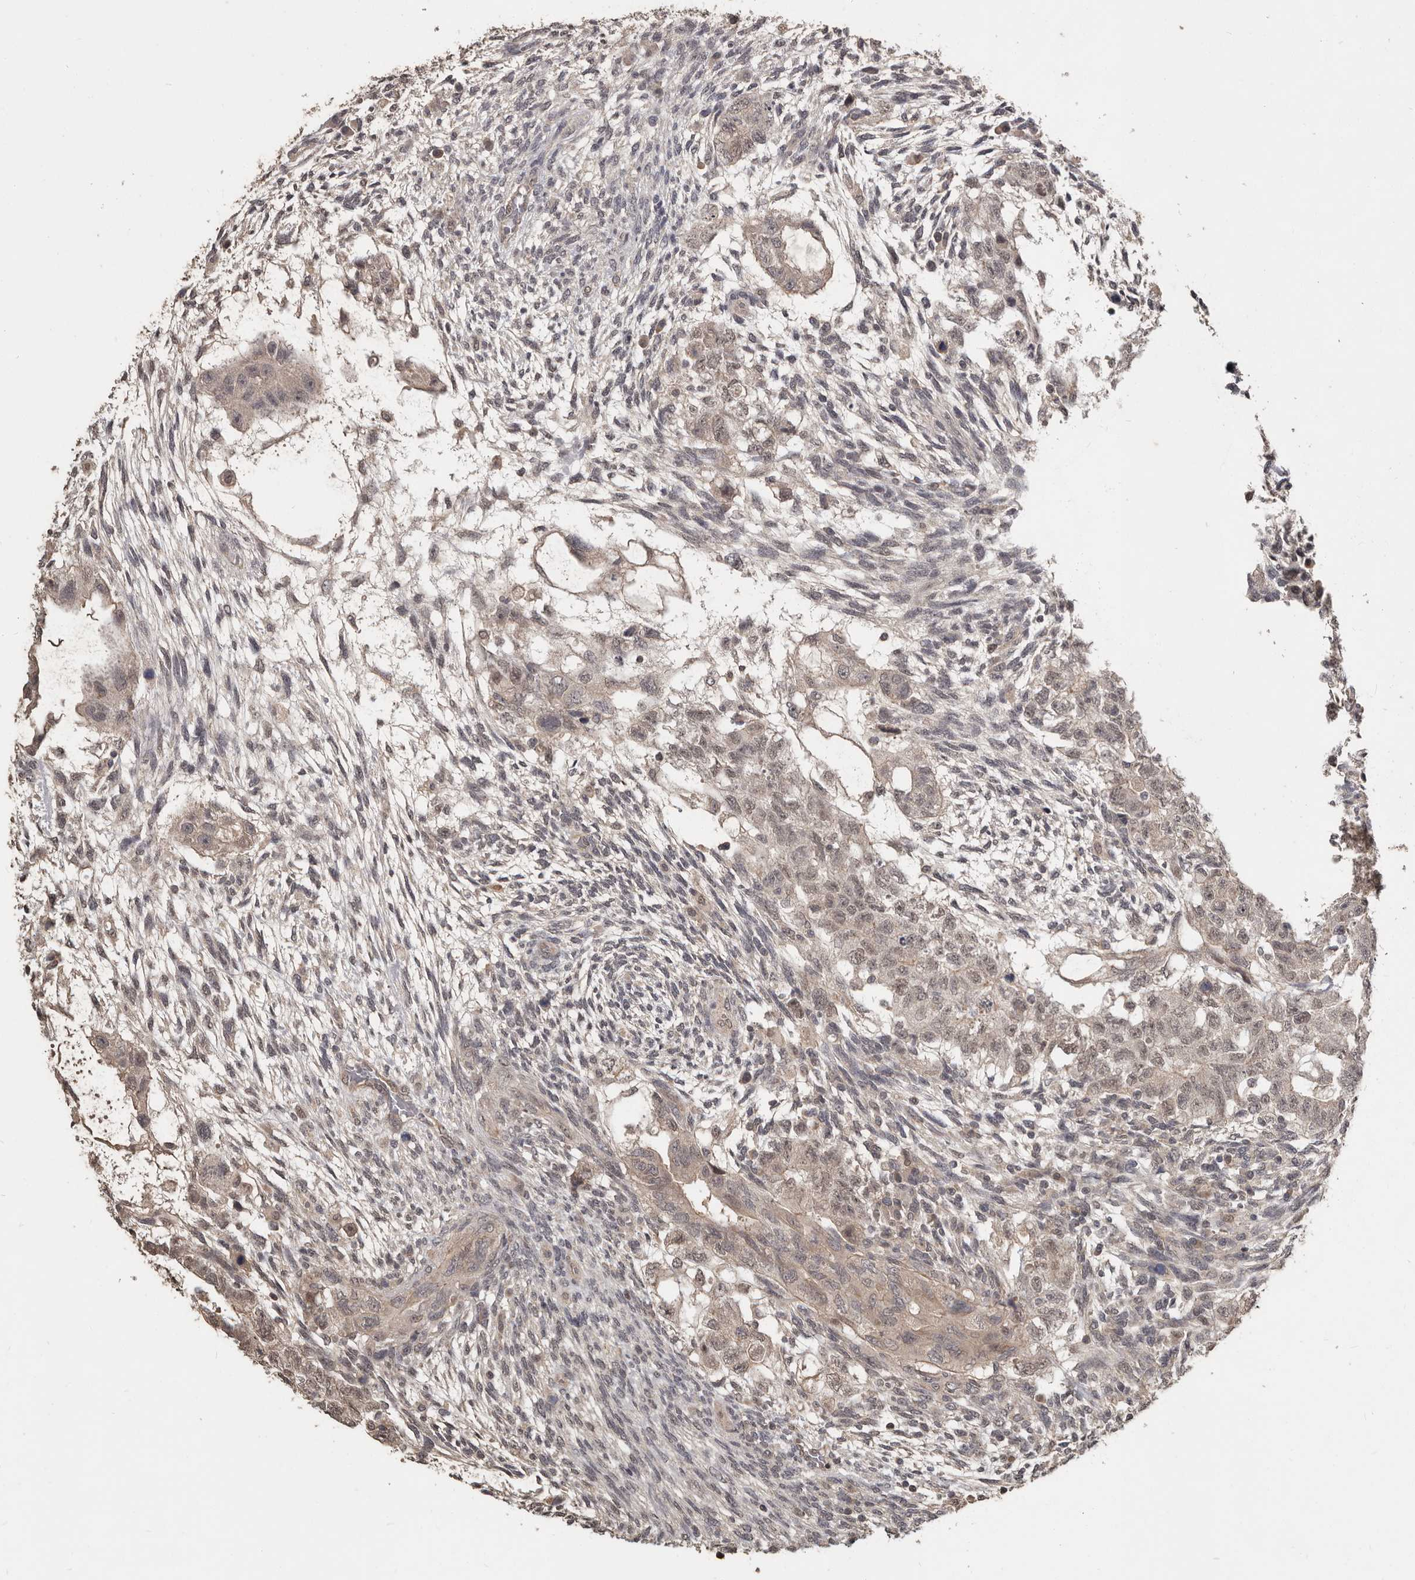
{"staining": {"intensity": "weak", "quantity": ">75%", "location": "cytoplasmic/membranous,nuclear"}, "tissue": "testis cancer", "cell_type": "Tumor cells", "image_type": "cancer", "snomed": [{"axis": "morphology", "description": "Normal tissue, NOS"}, {"axis": "morphology", "description": "Carcinoma, Embryonal, NOS"}, {"axis": "topography", "description": "Testis"}], "caption": "This micrograph exhibits IHC staining of human embryonal carcinoma (testis), with low weak cytoplasmic/membranous and nuclear staining in approximately >75% of tumor cells.", "gene": "ZFP14", "patient": {"sex": "male", "age": 36}}